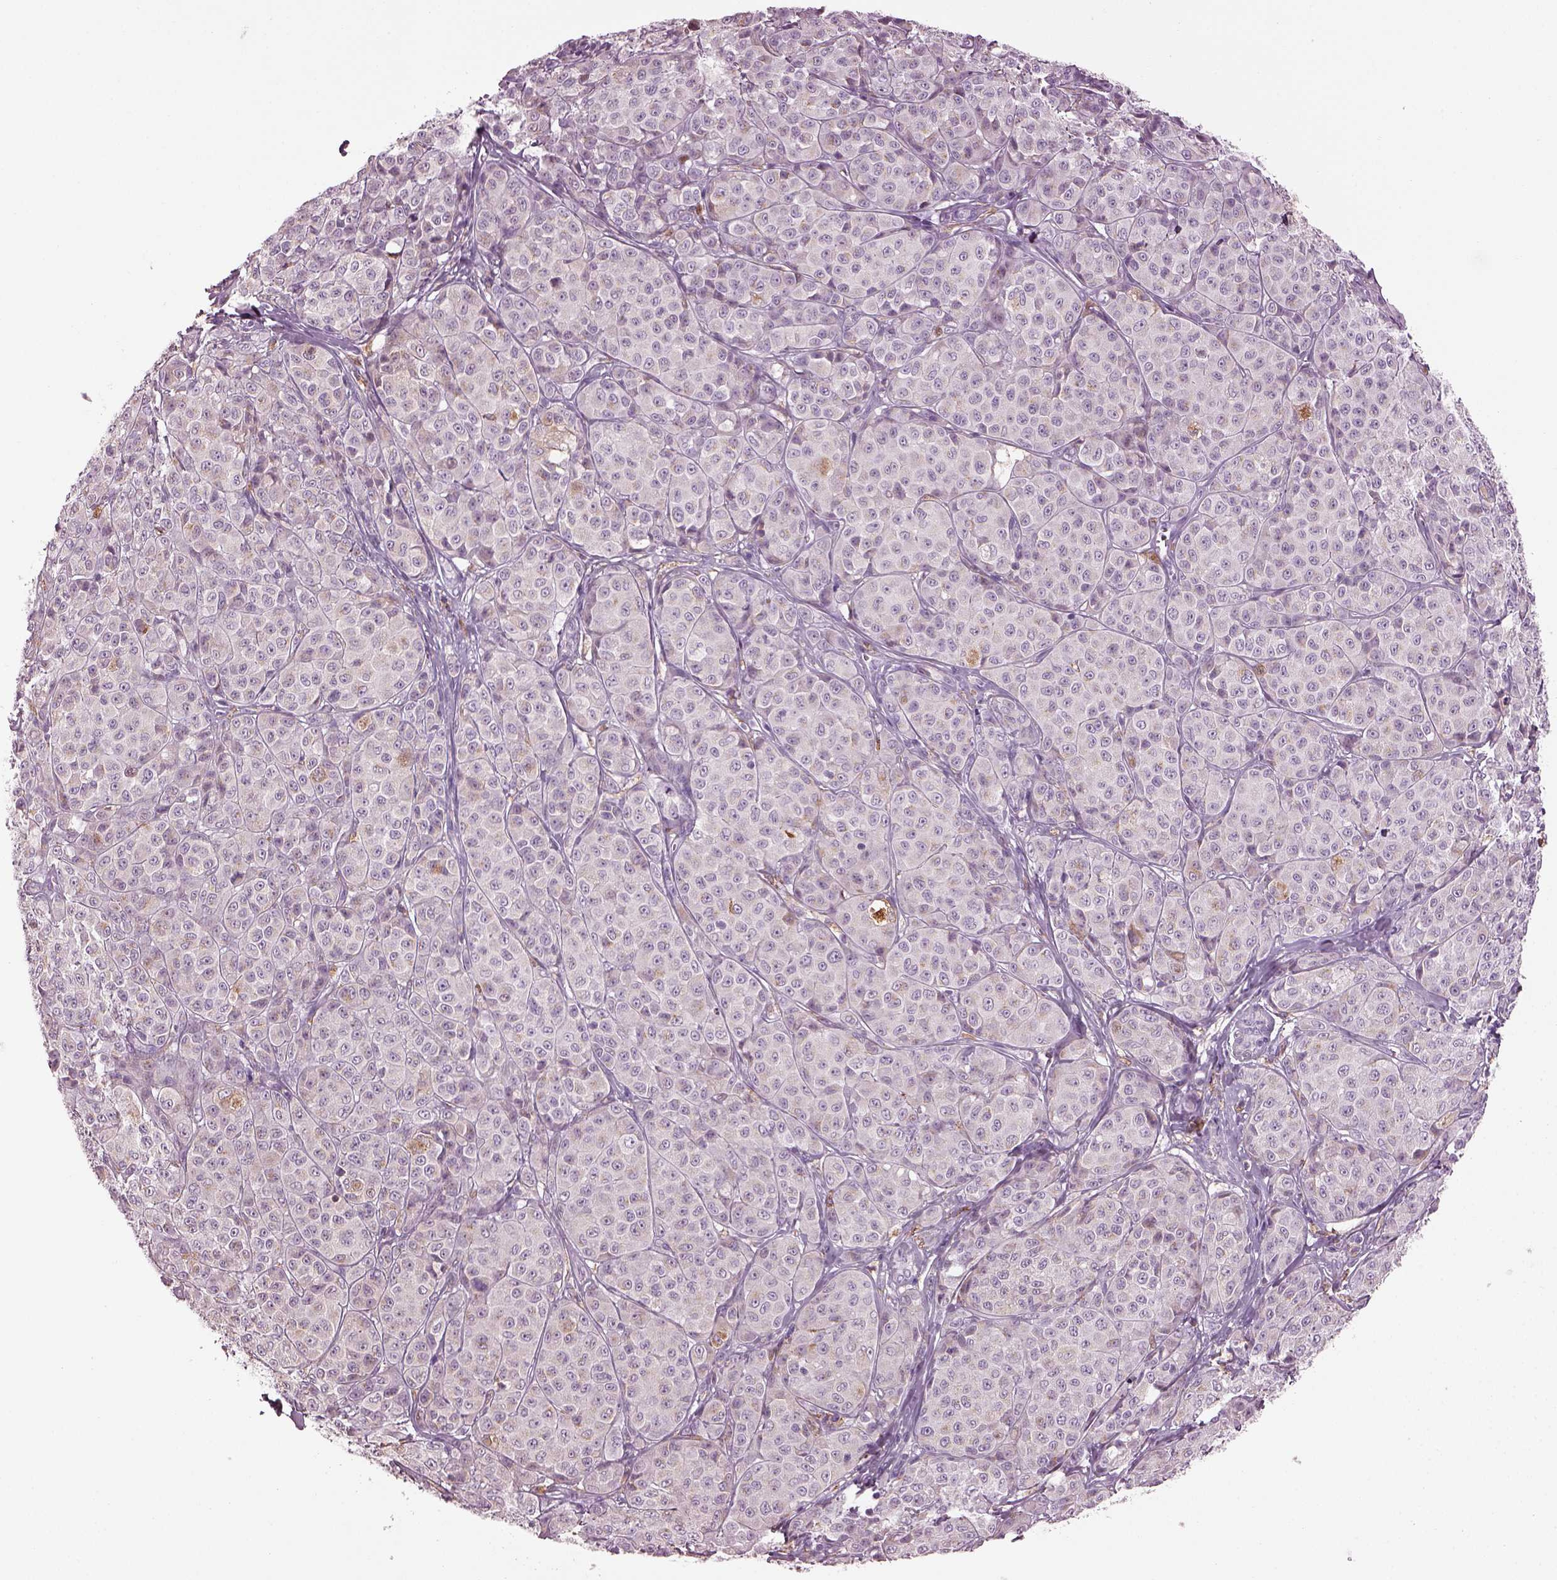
{"staining": {"intensity": "weak", "quantity": "<25%", "location": "cytoplasmic/membranous"}, "tissue": "melanoma", "cell_type": "Tumor cells", "image_type": "cancer", "snomed": [{"axis": "morphology", "description": "Malignant melanoma, NOS"}, {"axis": "topography", "description": "Skin"}], "caption": "Immunohistochemical staining of human melanoma displays no significant positivity in tumor cells. (Stains: DAB (3,3'-diaminobenzidine) immunohistochemistry (IHC) with hematoxylin counter stain, Microscopy: brightfield microscopy at high magnification).", "gene": "TMEM231", "patient": {"sex": "male", "age": 89}}